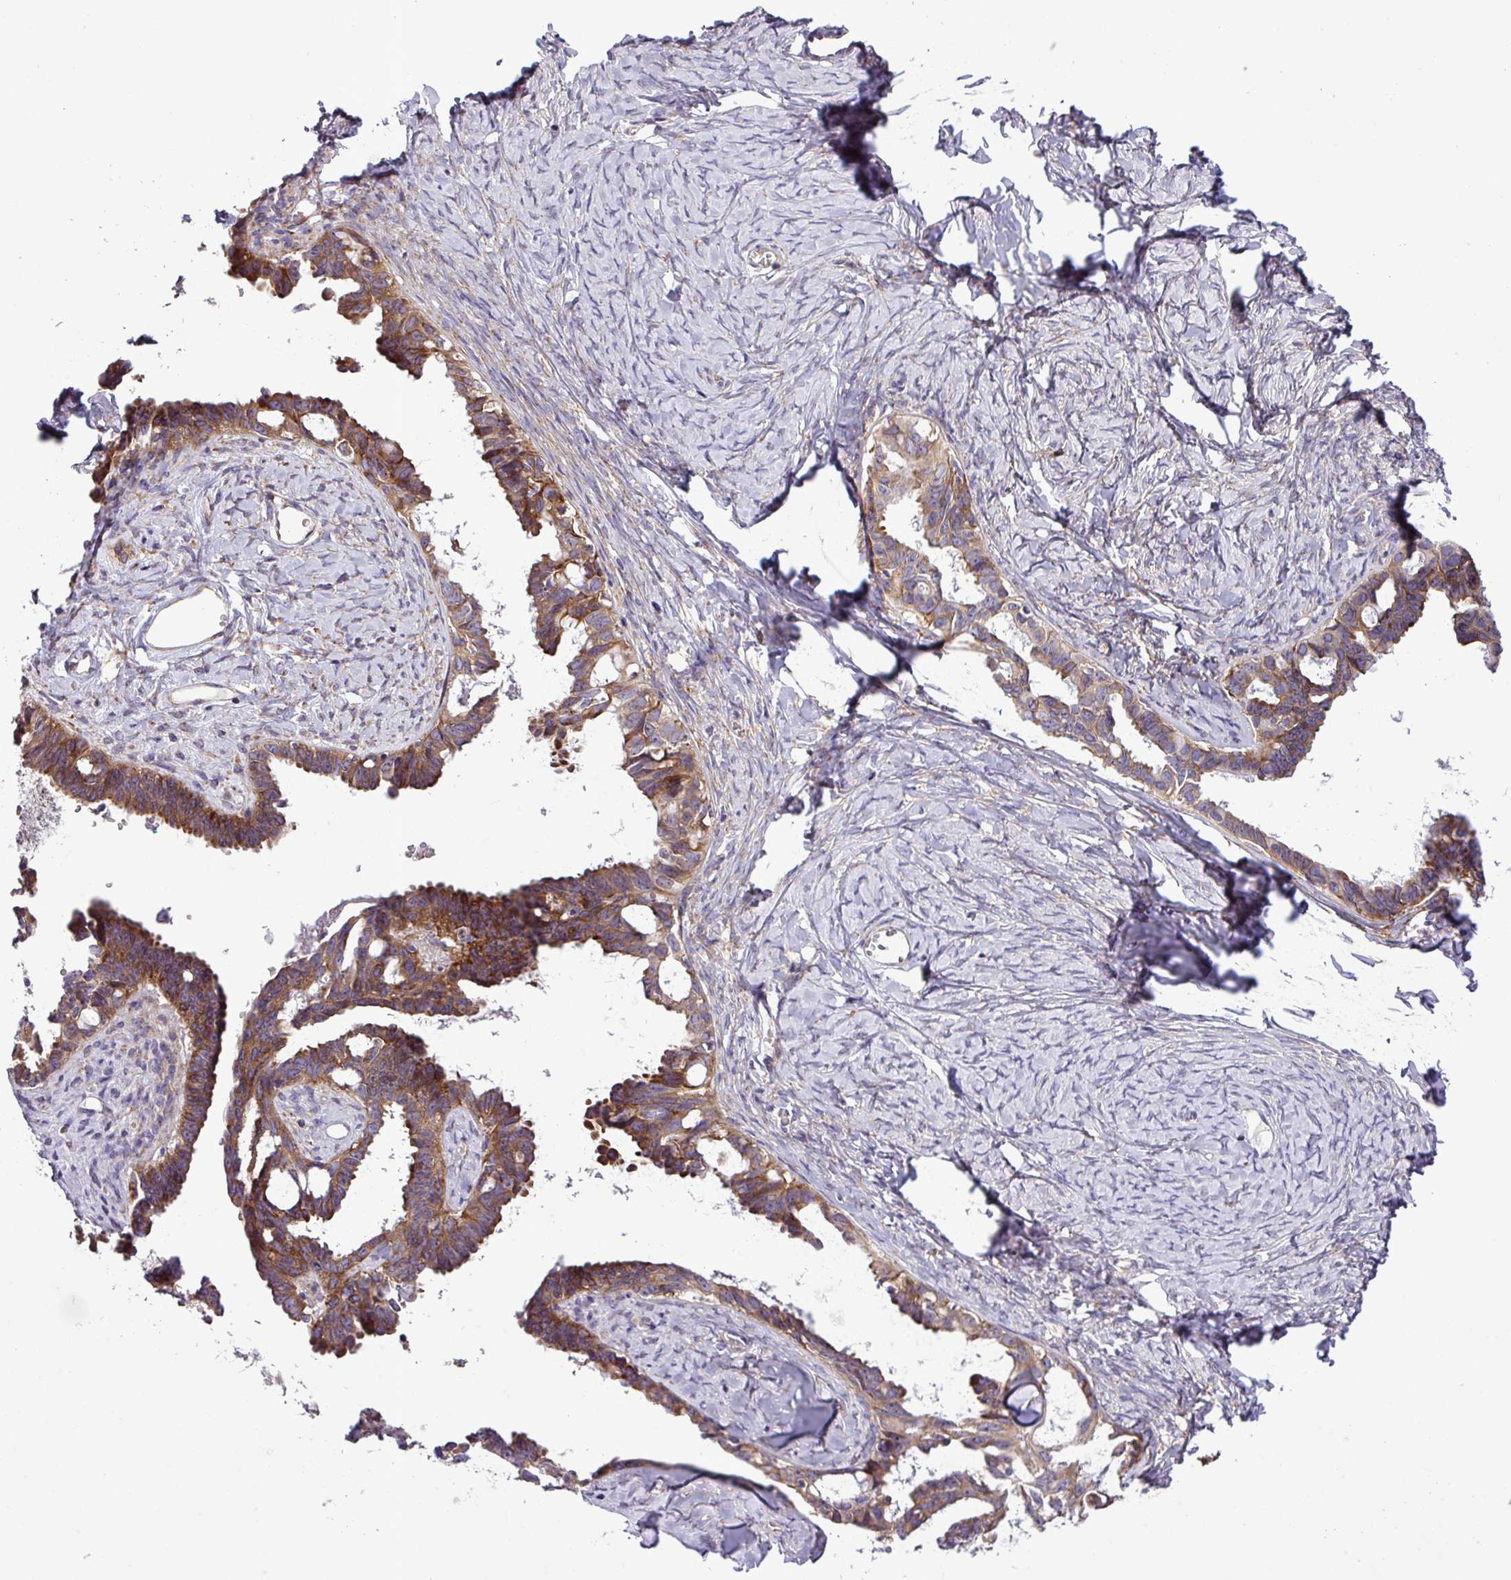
{"staining": {"intensity": "moderate", "quantity": ">75%", "location": "cytoplasmic/membranous"}, "tissue": "ovarian cancer", "cell_type": "Tumor cells", "image_type": "cancer", "snomed": [{"axis": "morphology", "description": "Cystadenocarcinoma, serous, NOS"}, {"axis": "topography", "description": "Ovary"}], "caption": "Ovarian serous cystadenocarcinoma stained with IHC exhibits moderate cytoplasmic/membranous staining in approximately >75% of tumor cells.", "gene": "RPL13", "patient": {"sex": "female", "age": 69}}